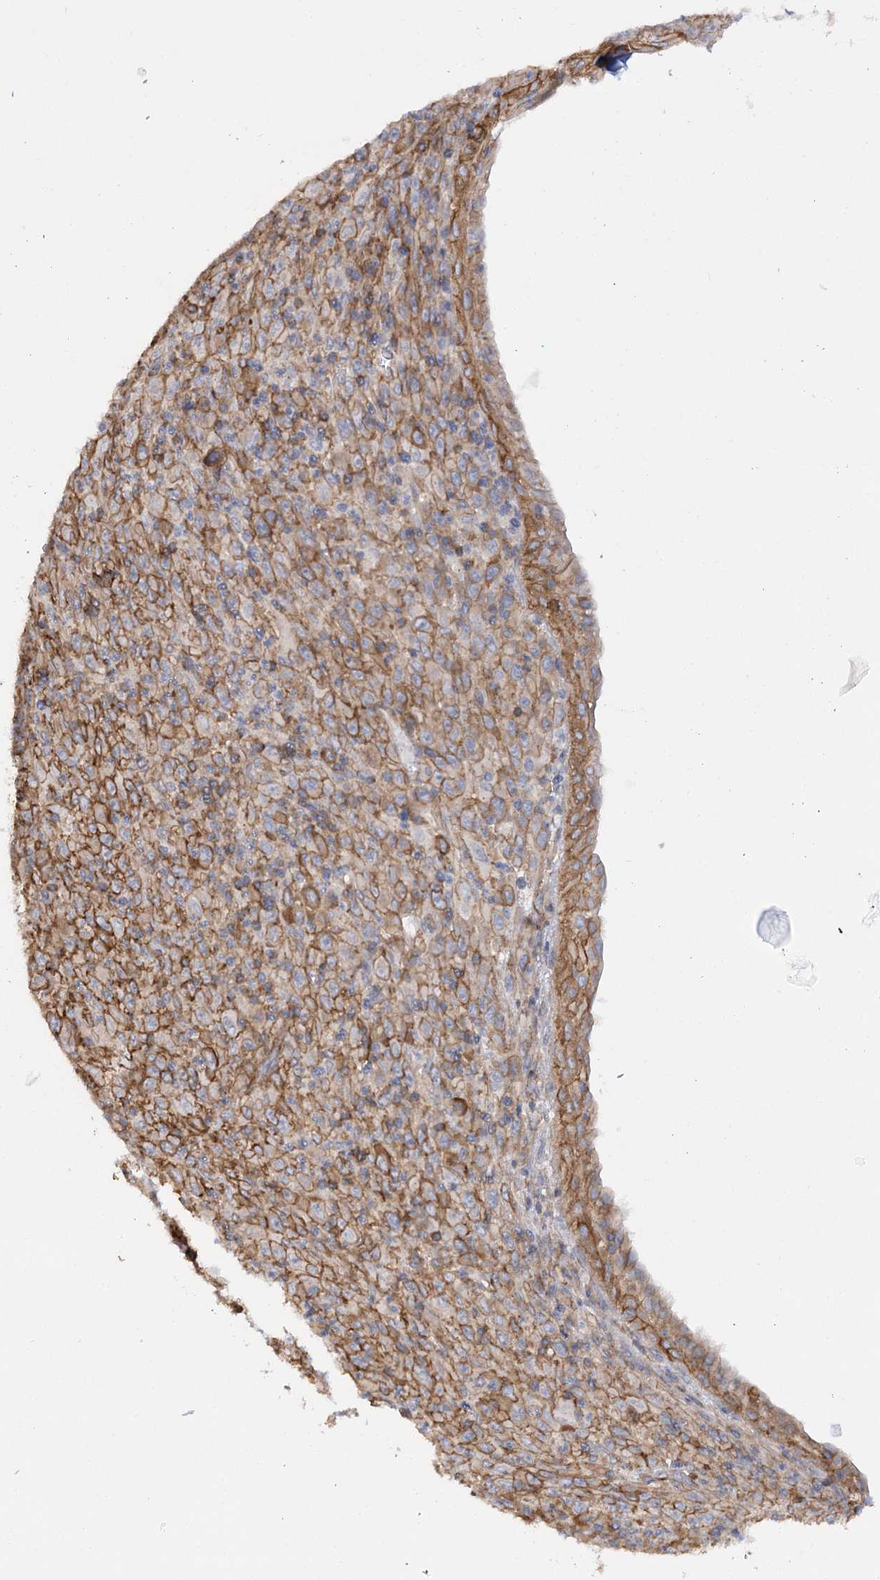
{"staining": {"intensity": "moderate", "quantity": ">75%", "location": "cytoplasmic/membranous"}, "tissue": "melanoma", "cell_type": "Tumor cells", "image_type": "cancer", "snomed": [{"axis": "morphology", "description": "Malignant melanoma, Metastatic site"}, {"axis": "topography", "description": "Skin"}], "caption": "High-power microscopy captured an immunohistochemistry (IHC) histopathology image of malignant melanoma (metastatic site), revealing moderate cytoplasmic/membranous expression in about >75% of tumor cells.", "gene": "SYNPO2", "patient": {"sex": "female", "age": 56}}